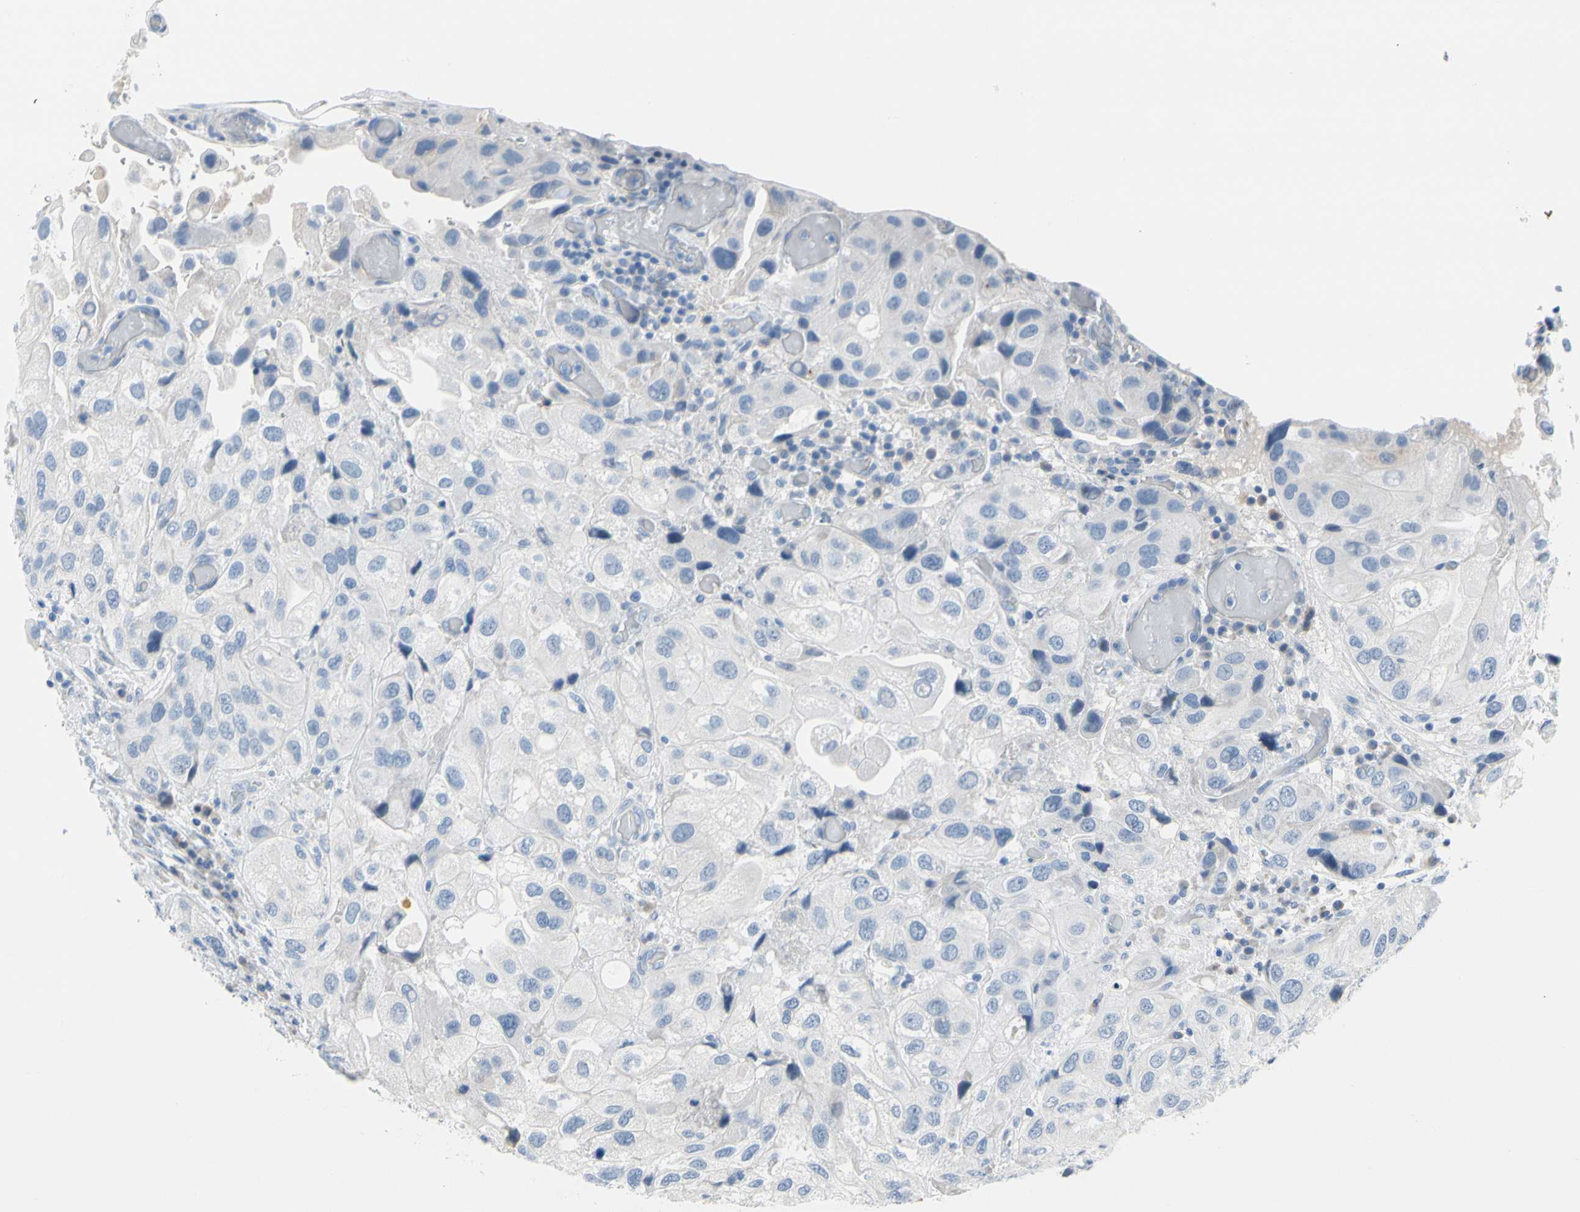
{"staining": {"intensity": "negative", "quantity": "none", "location": "none"}, "tissue": "urothelial cancer", "cell_type": "Tumor cells", "image_type": "cancer", "snomed": [{"axis": "morphology", "description": "Urothelial carcinoma, High grade"}, {"axis": "topography", "description": "Urinary bladder"}], "caption": "Histopathology image shows no significant protein expression in tumor cells of urothelial cancer. (Stains: DAB IHC with hematoxylin counter stain, Microscopy: brightfield microscopy at high magnification).", "gene": "MUC5B", "patient": {"sex": "female", "age": 64}}